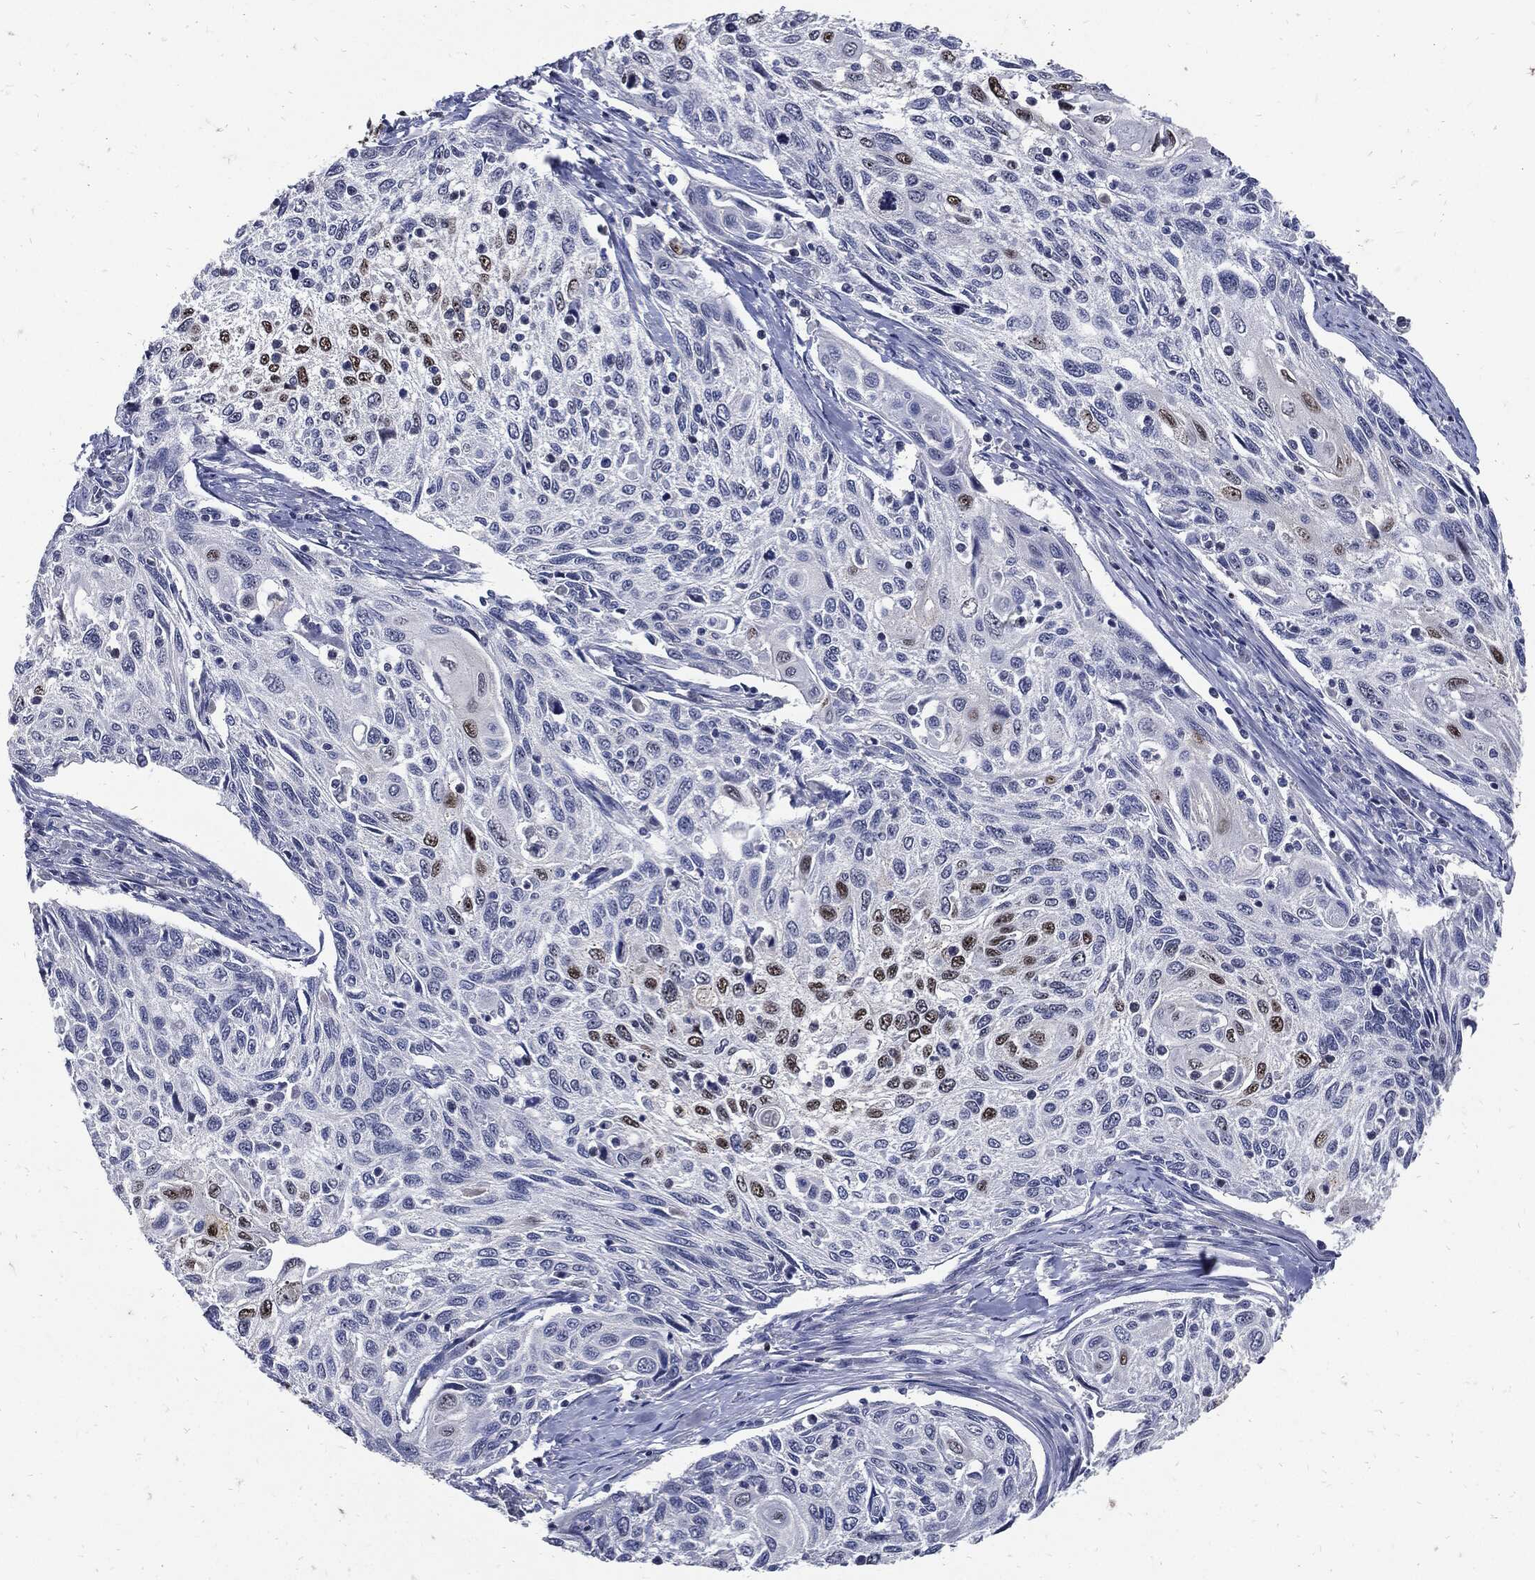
{"staining": {"intensity": "moderate", "quantity": "<25%", "location": "nuclear"}, "tissue": "cervical cancer", "cell_type": "Tumor cells", "image_type": "cancer", "snomed": [{"axis": "morphology", "description": "Squamous cell carcinoma, NOS"}, {"axis": "topography", "description": "Cervix"}], "caption": "Immunohistochemistry of human squamous cell carcinoma (cervical) displays low levels of moderate nuclear expression in about <25% of tumor cells.", "gene": "NBN", "patient": {"sex": "female", "age": 70}}